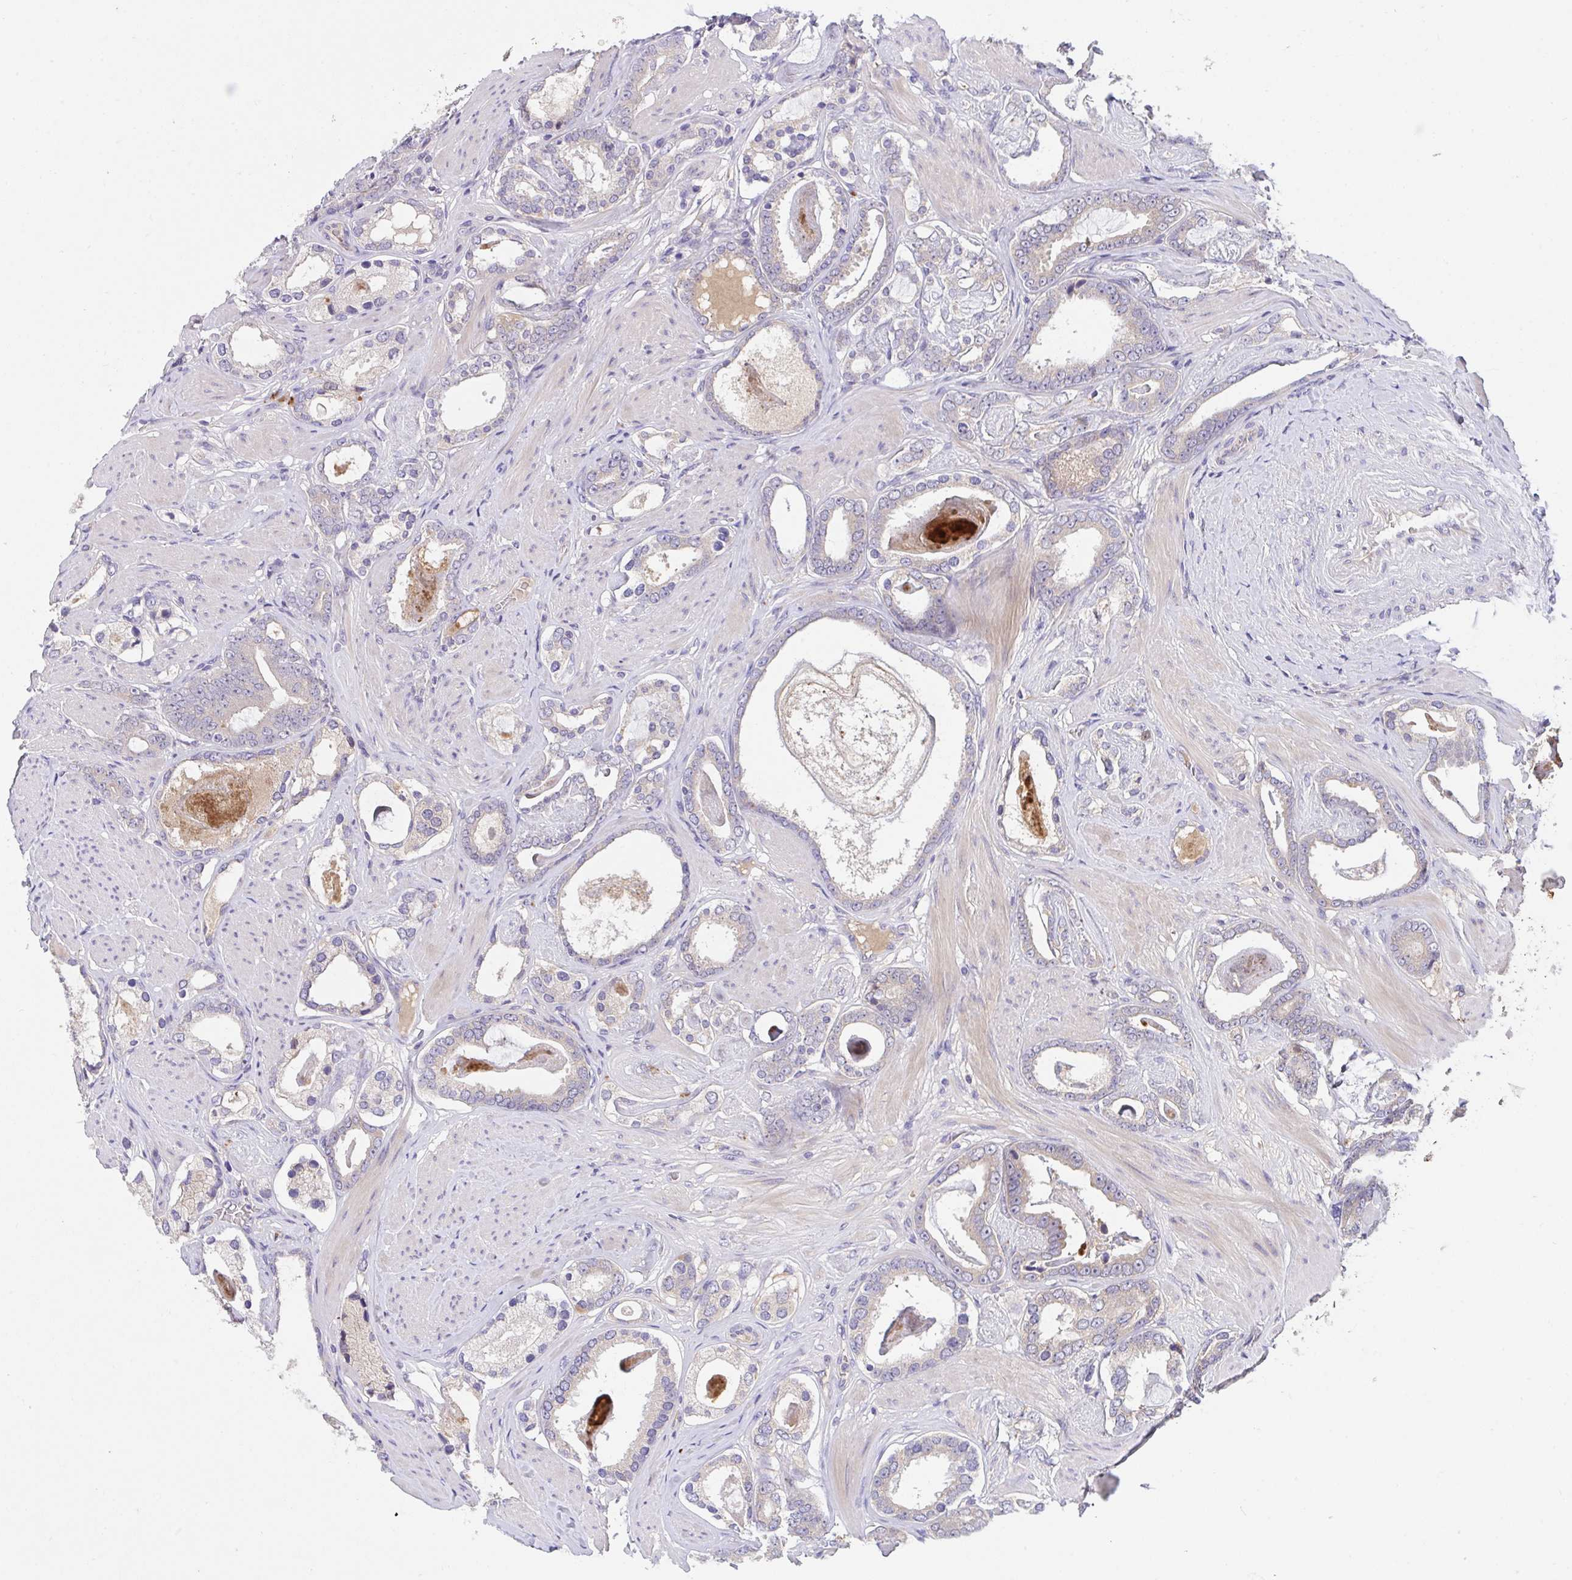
{"staining": {"intensity": "weak", "quantity": "<25%", "location": "cytoplasmic/membranous"}, "tissue": "prostate cancer", "cell_type": "Tumor cells", "image_type": "cancer", "snomed": [{"axis": "morphology", "description": "Adenocarcinoma, High grade"}, {"axis": "topography", "description": "Prostate"}], "caption": "Tumor cells show no significant staining in high-grade adenocarcinoma (prostate).", "gene": "ZNF581", "patient": {"sex": "male", "age": 63}}